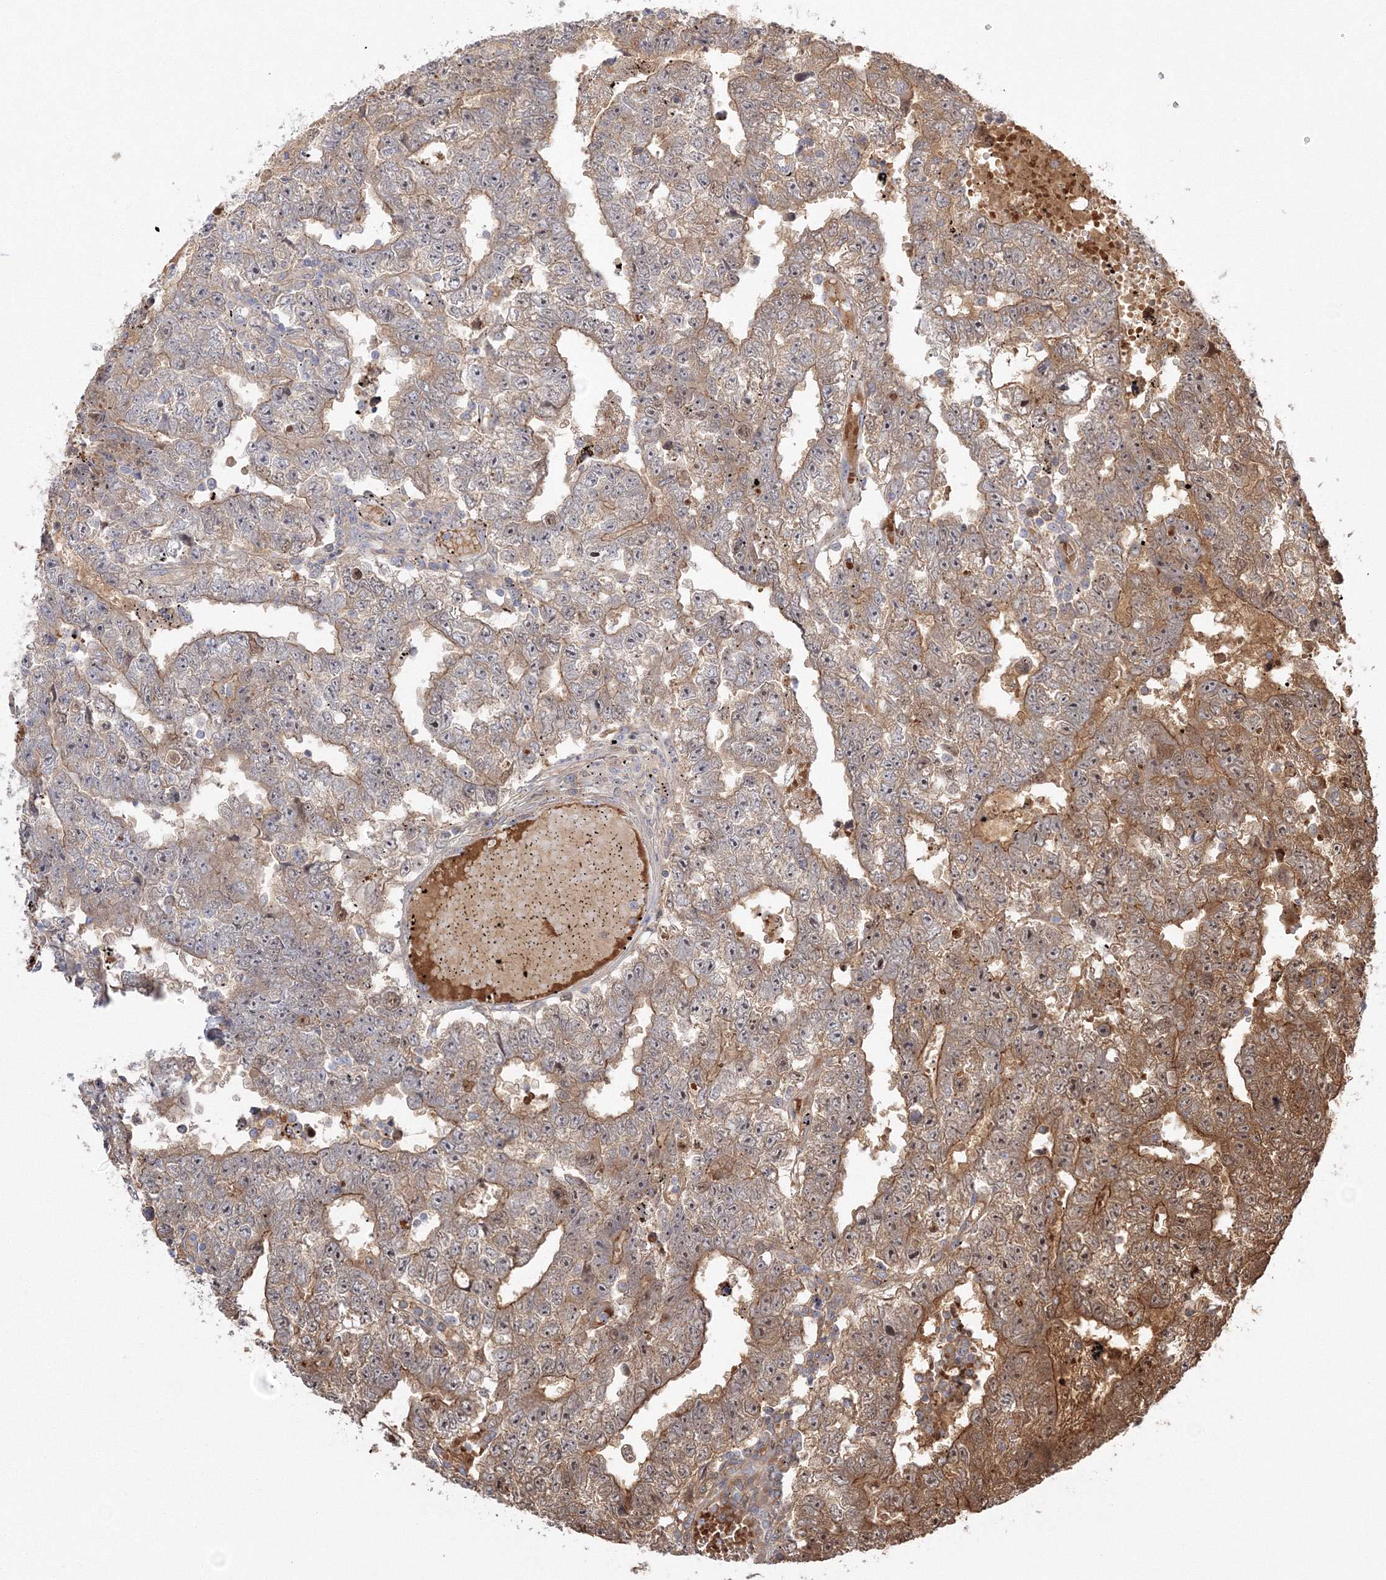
{"staining": {"intensity": "moderate", "quantity": "<25%", "location": "cytoplasmic/membranous"}, "tissue": "testis cancer", "cell_type": "Tumor cells", "image_type": "cancer", "snomed": [{"axis": "morphology", "description": "Carcinoma, Embryonal, NOS"}, {"axis": "topography", "description": "Testis"}], "caption": "Approximately <25% of tumor cells in testis embryonal carcinoma show moderate cytoplasmic/membranous protein expression as visualized by brown immunohistochemical staining.", "gene": "NPM3", "patient": {"sex": "male", "age": 25}}